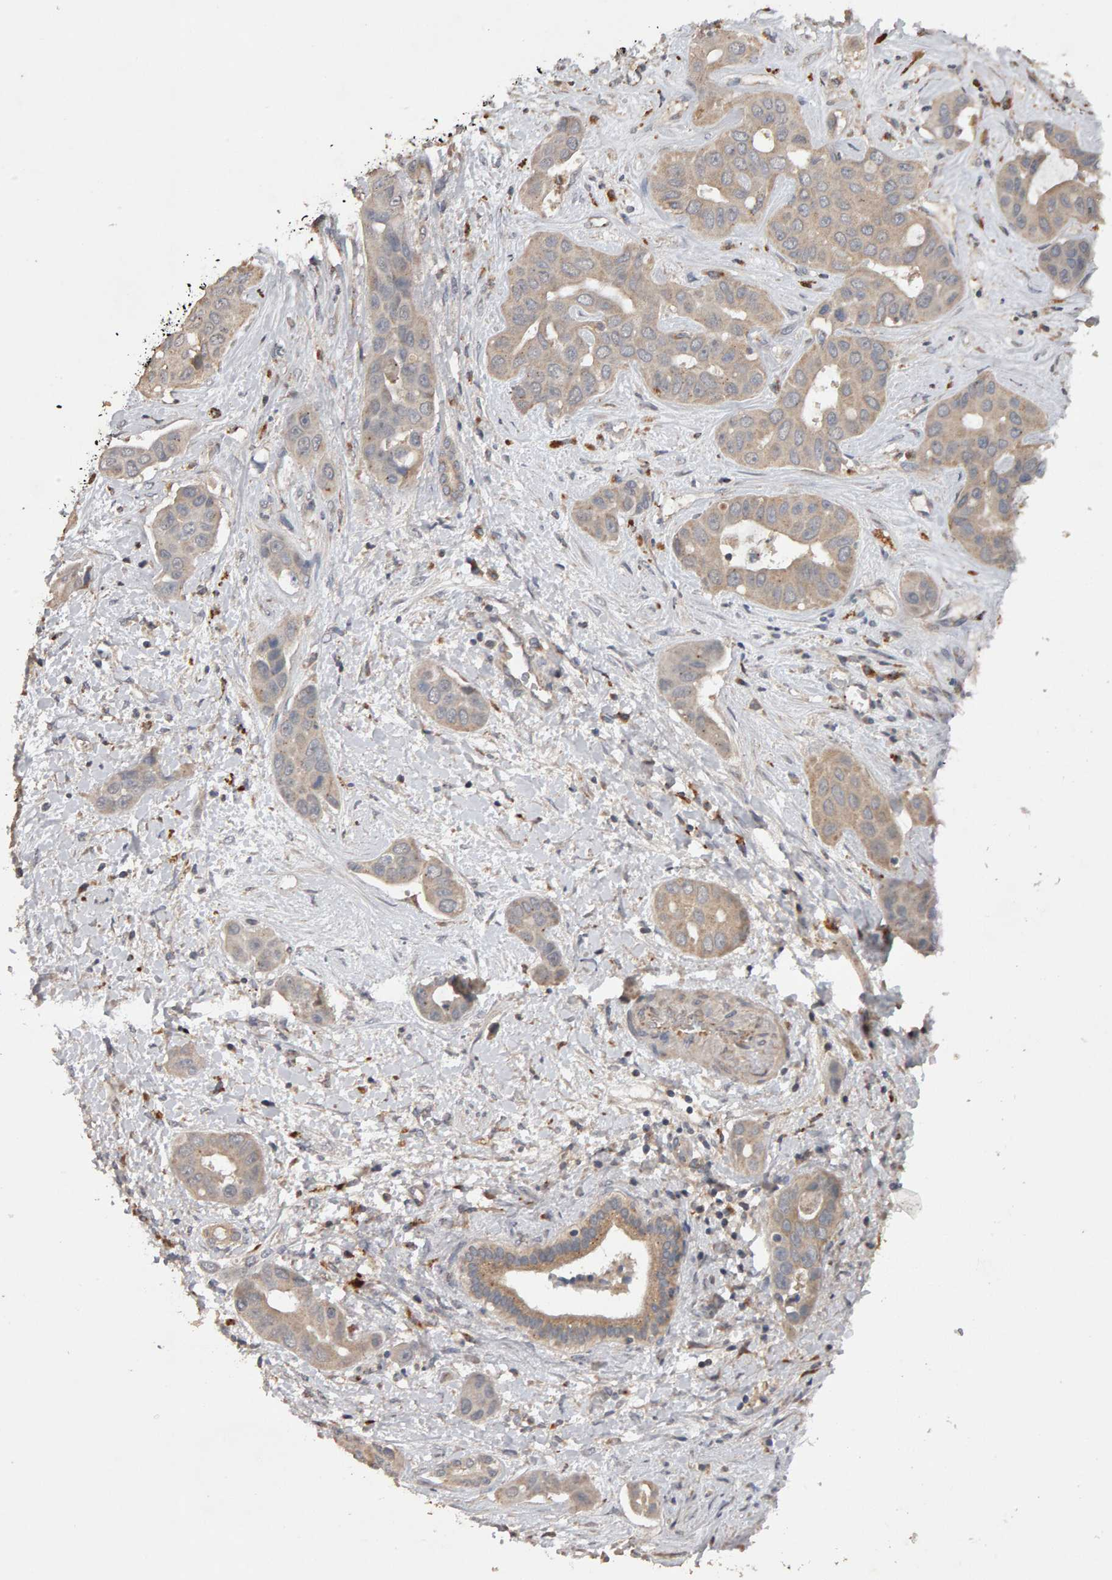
{"staining": {"intensity": "weak", "quantity": ">75%", "location": "cytoplasmic/membranous"}, "tissue": "liver cancer", "cell_type": "Tumor cells", "image_type": "cancer", "snomed": [{"axis": "morphology", "description": "Cholangiocarcinoma"}, {"axis": "topography", "description": "Liver"}], "caption": "Protein staining of liver cancer tissue shows weak cytoplasmic/membranous staining in about >75% of tumor cells.", "gene": "COASY", "patient": {"sex": "female", "age": 52}}